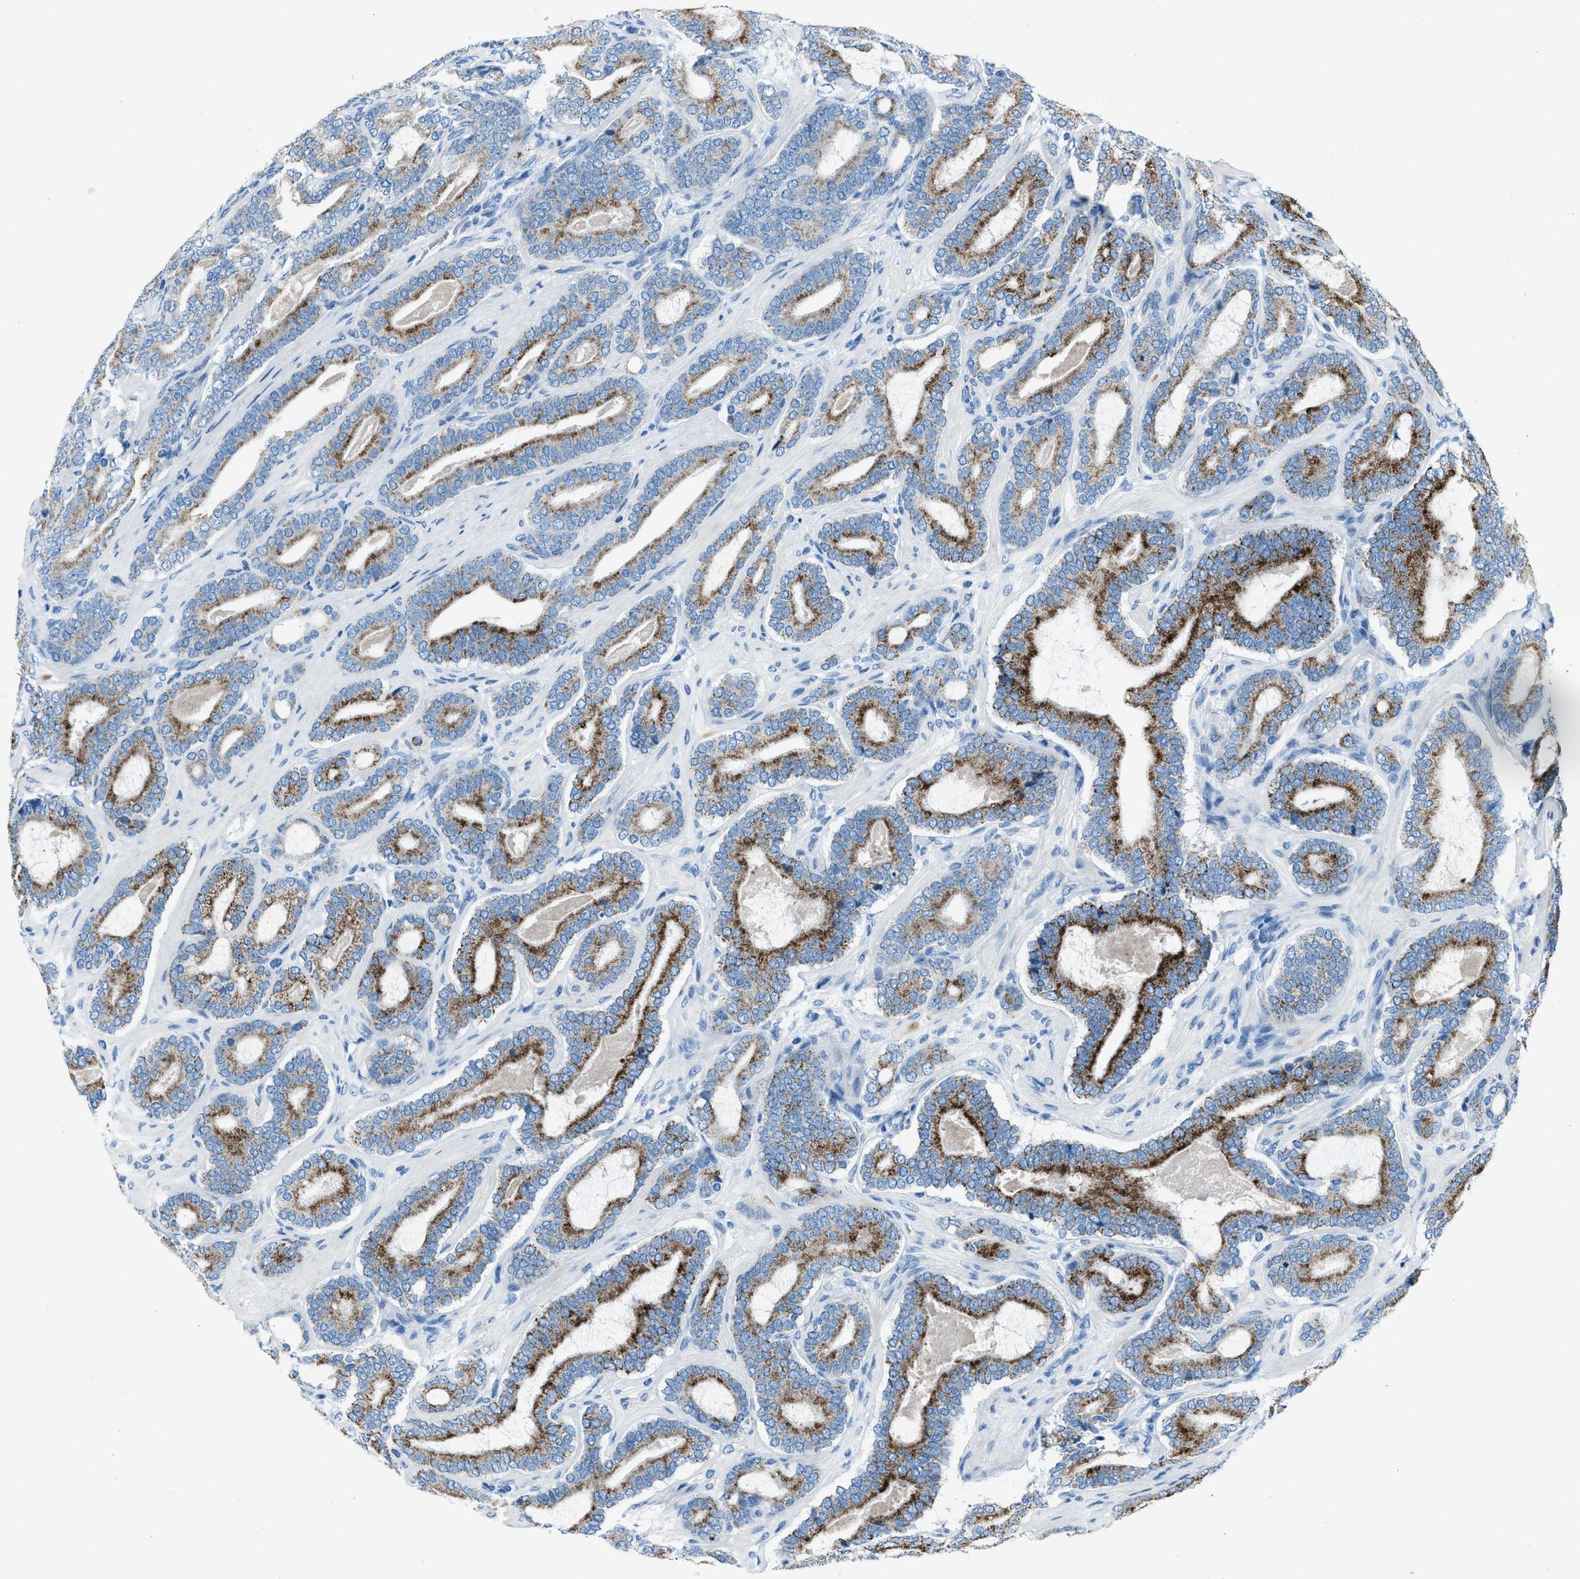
{"staining": {"intensity": "strong", "quantity": ">75%", "location": "cytoplasmic/membranous"}, "tissue": "prostate cancer", "cell_type": "Tumor cells", "image_type": "cancer", "snomed": [{"axis": "morphology", "description": "Adenocarcinoma, High grade"}, {"axis": "topography", "description": "Prostate"}], "caption": "Immunohistochemistry staining of prostate cancer (high-grade adenocarcinoma), which demonstrates high levels of strong cytoplasmic/membranous positivity in about >75% of tumor cells indicating strong cytoplasmic/membranous protein staining. The staining was performed using DAB (3,3'-diaminobenzidine) (brown) for protein detection and nuclei were counterstained in hematoxylin (blue).", "gene": "AMACR", "patient": {"sex": "male", "age": 60}}